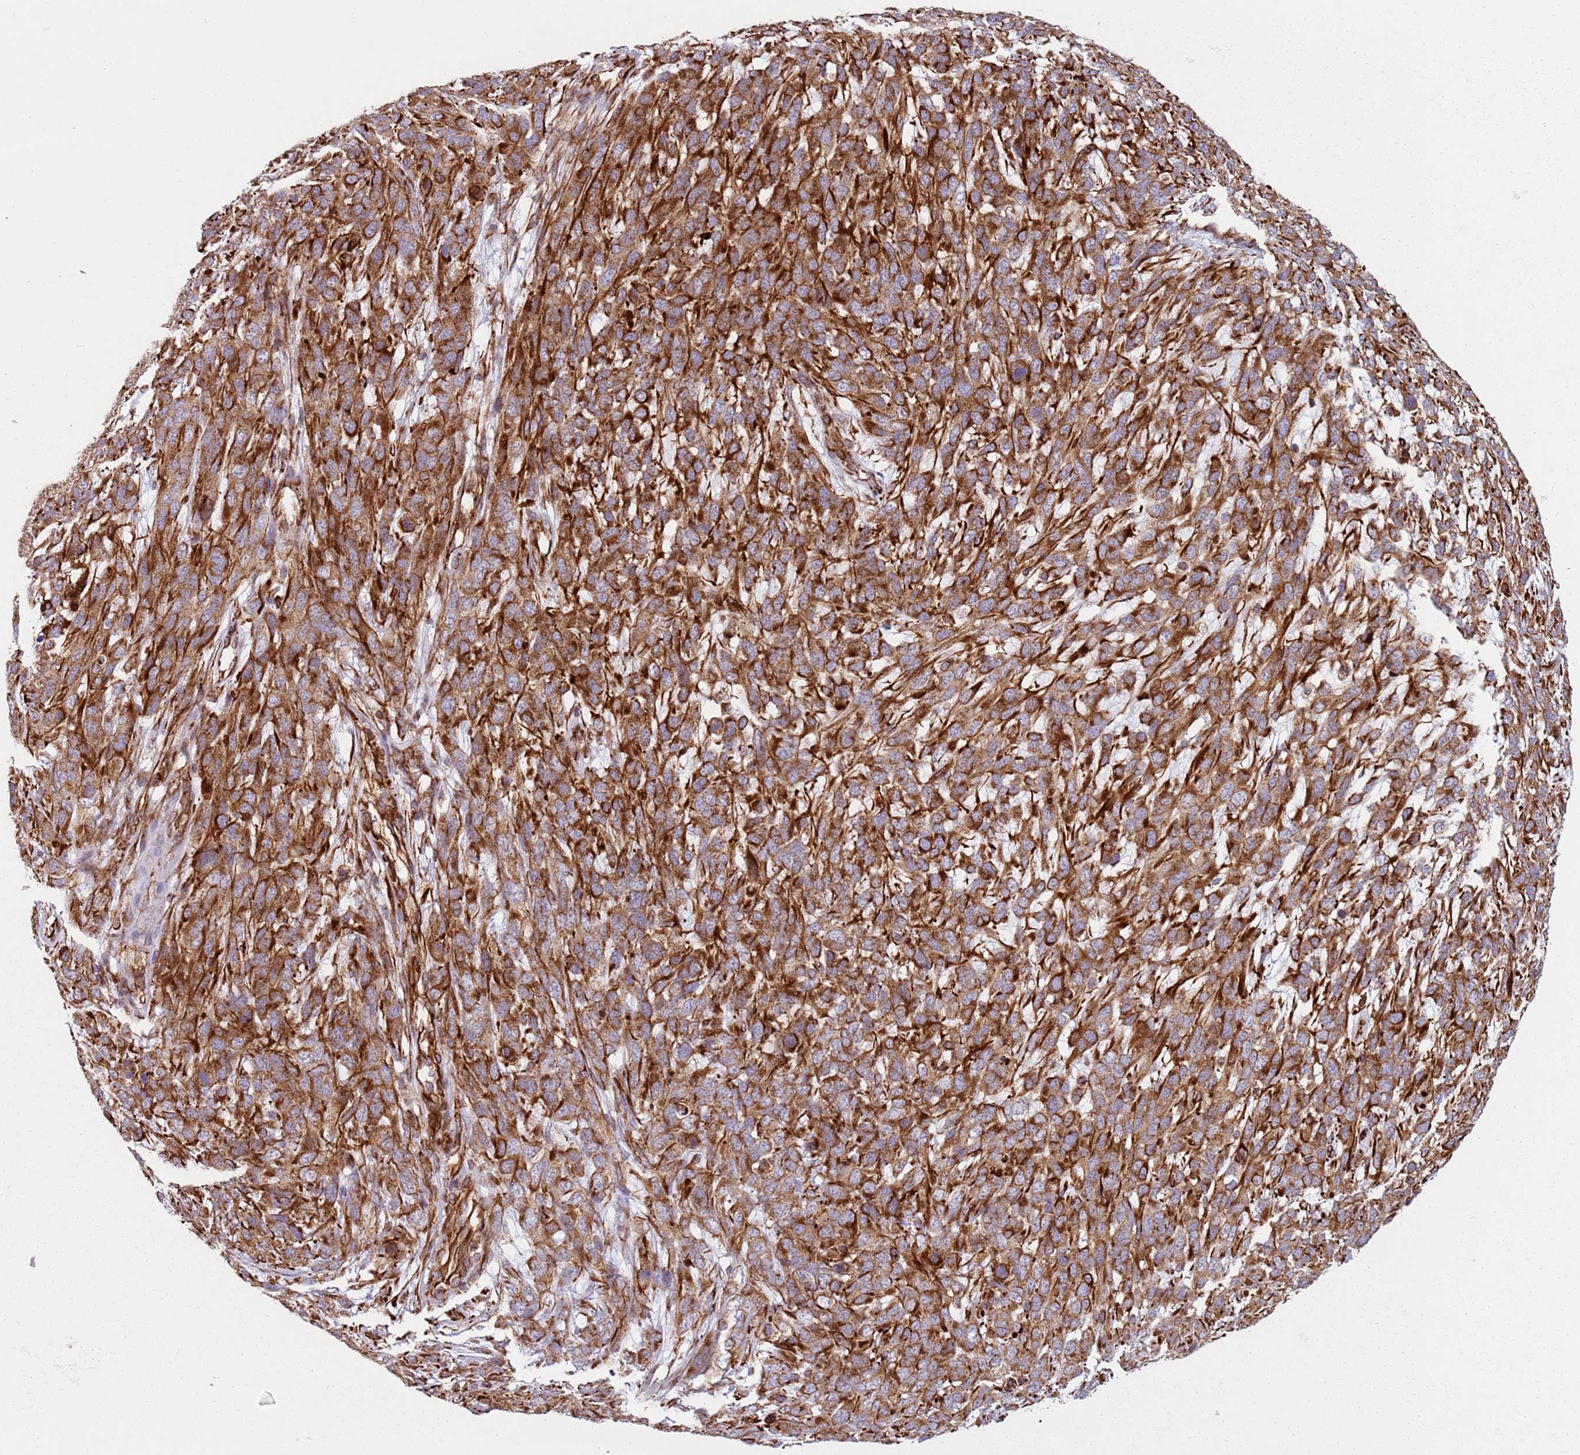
{"staining": {"intensity": "strong", "quantity": ">75%", "location": "cytoplasmic/membranous"}, "tissue": "melanoma", "cell_type": "Tumor cells", "image_type": "cancer", "snomed": [{"axis": "morphology", "description": "Normal morphology"}, {"axis": "morphology", "description": "Malignant melanoma, NOS"}, {"axis": "topography", "description": "Skin"}], "caption": "Tumor cells show high levels of strong cytoplasmic/membranous positivity in about >75% of cells in malignant melanoma.", "gene": "SNAPIN", "patient": {"sex": "female", "age": 72}}